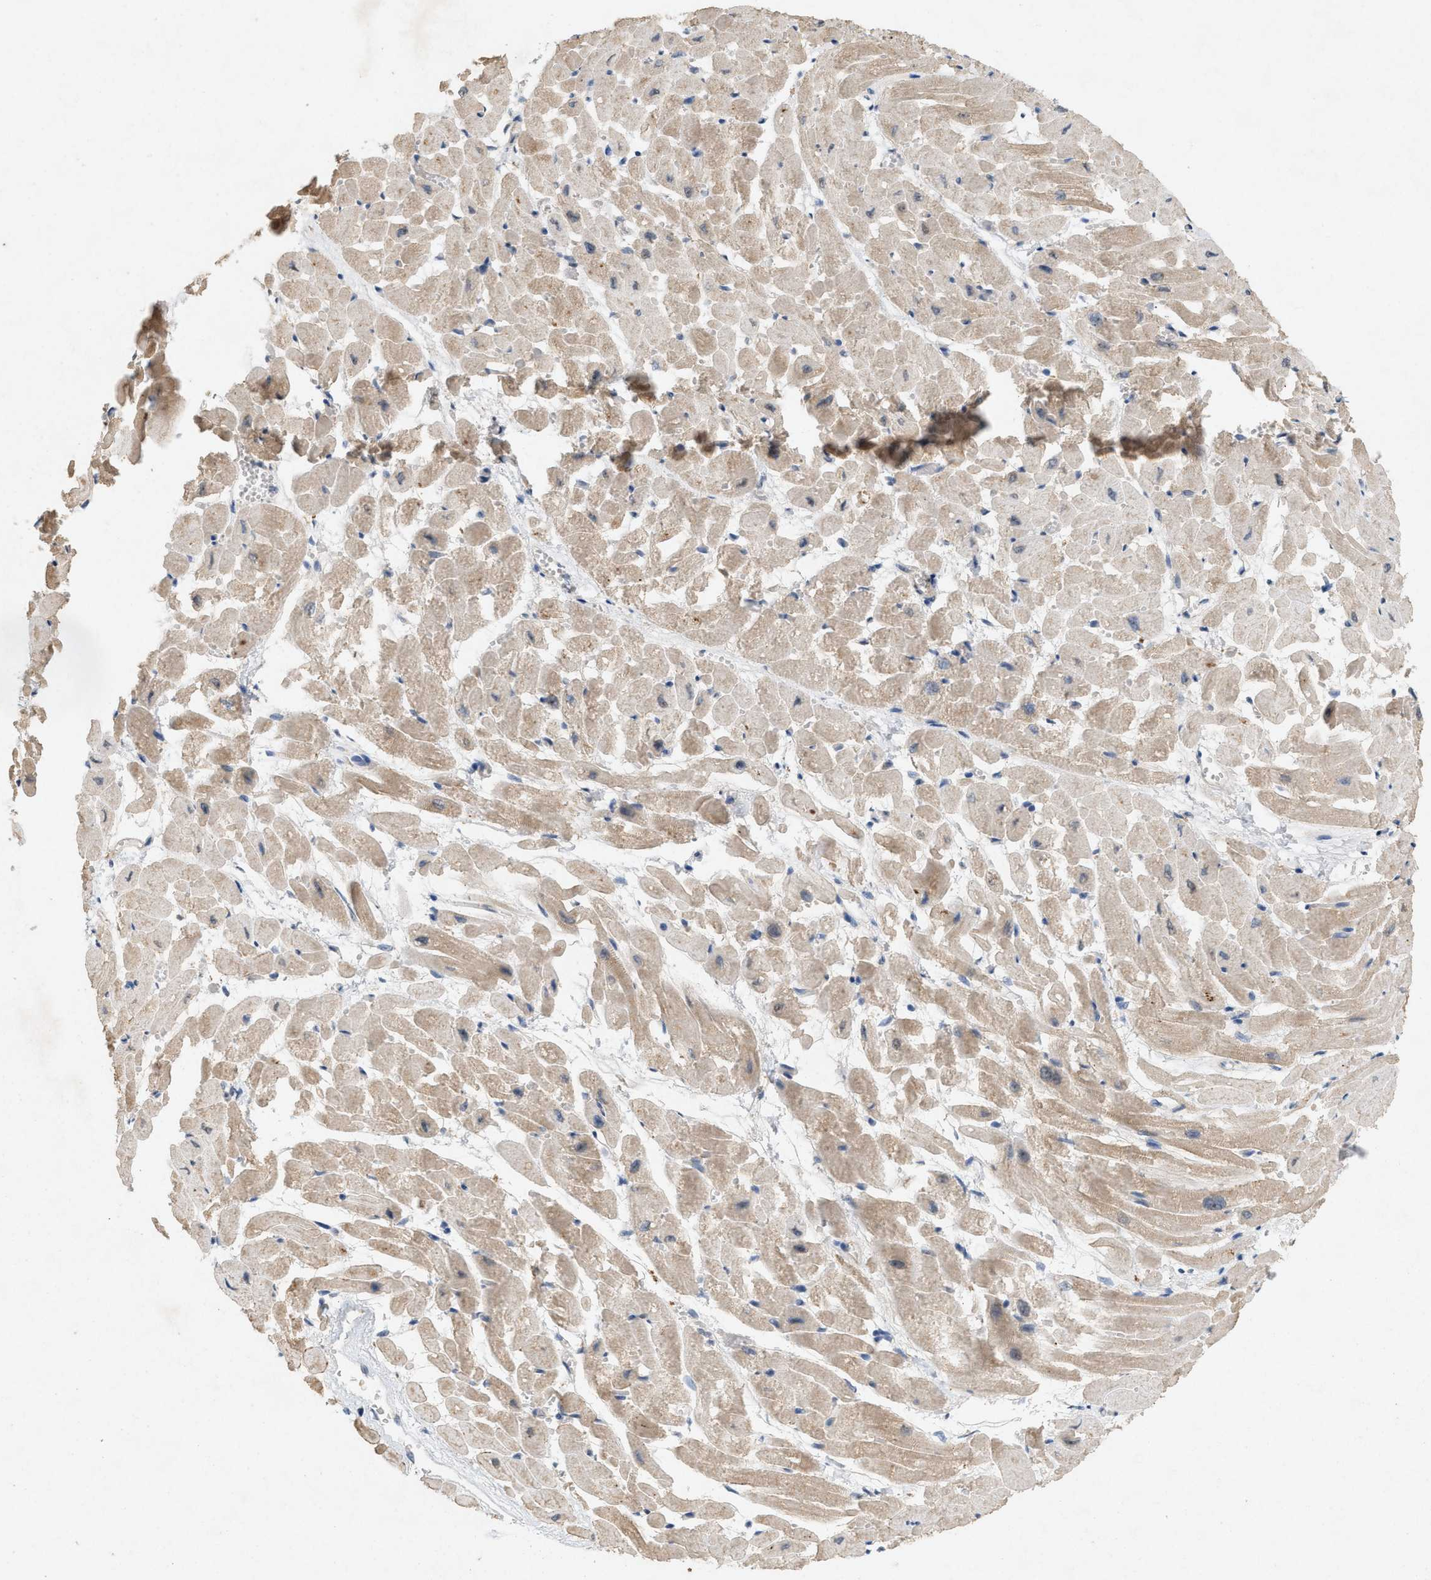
{"staining": {"intensity": "weak", "quantity": ">75%", "location": "cytoplasmic/membranous"}, "tissue": "heart muscle", "cell_type": "Cardiomyocytes", "image_type": "normal", "snomed": [{"axis": "morphology", "description": "Normal tissue, NOS"}, {"axis": "topography", "description": "Heart"}], "caption": "A photomicrograph of human heart muscle stained for a protein shows weak cytoplasmic/membranous brown staining in cardiomyocytes.", "gene": "DCAF7", "patient": {"sex": "male", "age": 45}}